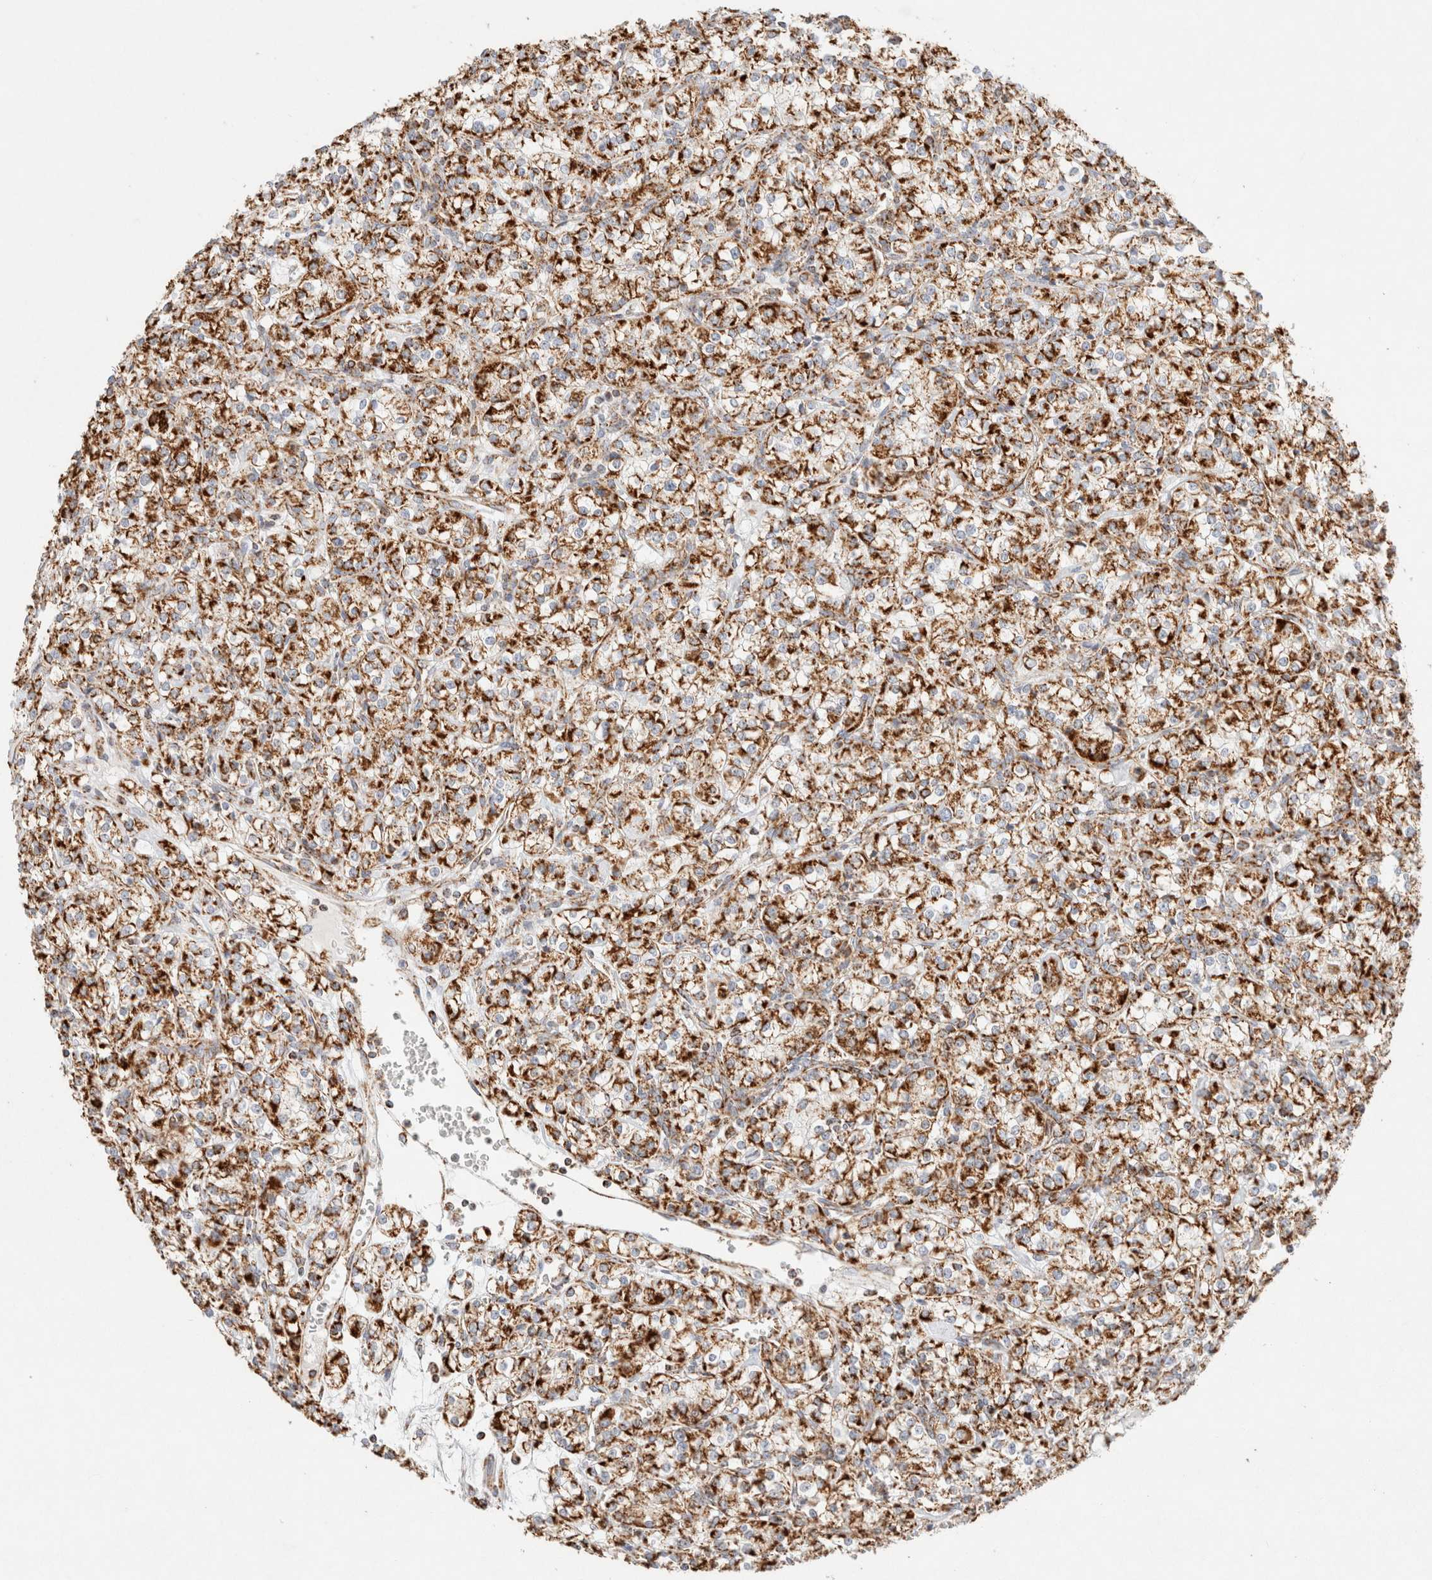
{"staining": {"intensity": "strong", "quantity": ">75%", "location": "cytoplasmic/membranous"}, "tissue": "renal cancer", "cell_type": "Tumor cells", "image_type": "cancer", "snomed": [{"axis": "morphology", "description": "Adenocarcinoma, NOS"}, {"axis": "topography", "description": "Kidney"}], "caption": "Immunohistochemistry (IHC) of renal cancer (adenocarcinoma) demonstrates high levels of strong cytoplasmic/membranous positivity in approximately >75% of tumor cells.", "gene": "PHB2", "patient": {"sex": "male", "age": 77}}